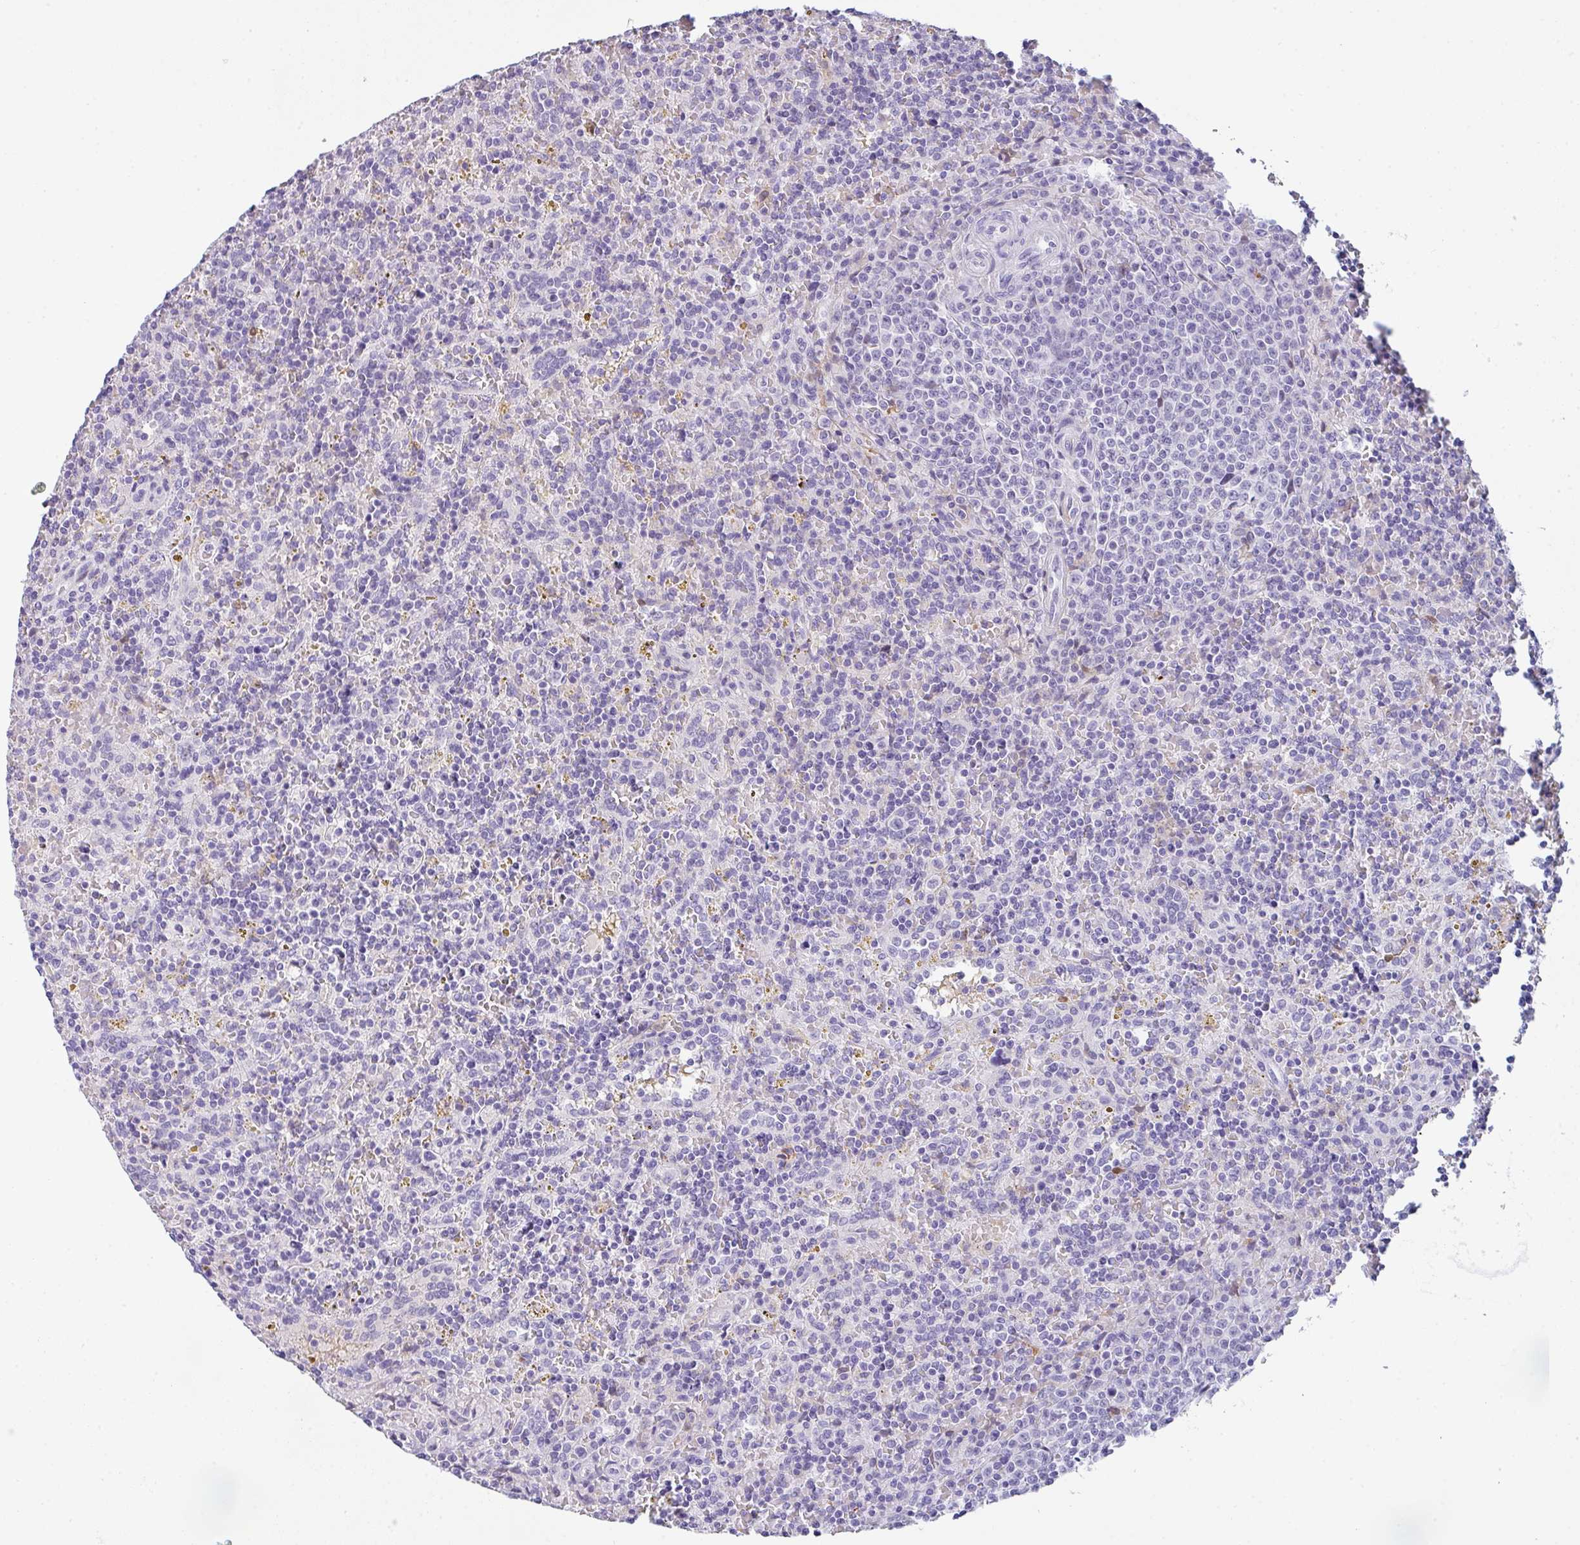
{"staining": {"intensity": "negative", "quantity": "none", "location": "none"}, "tissue": "lymphoma", "cell_type": "Tumor cells", "image_type": "cancer", "snomed": [{"axis": "morphology", "description": "Malignant lymphoma, non-Hodgkin's type, Low grade"}, {"axis": "topography", "description": "Spleen"}], "caption": "The IHC image has no significant positivity in tumor cells of lymphoma tissue.", "gene": "COX7B", "patient": {"sex": "male", "age": 67}}